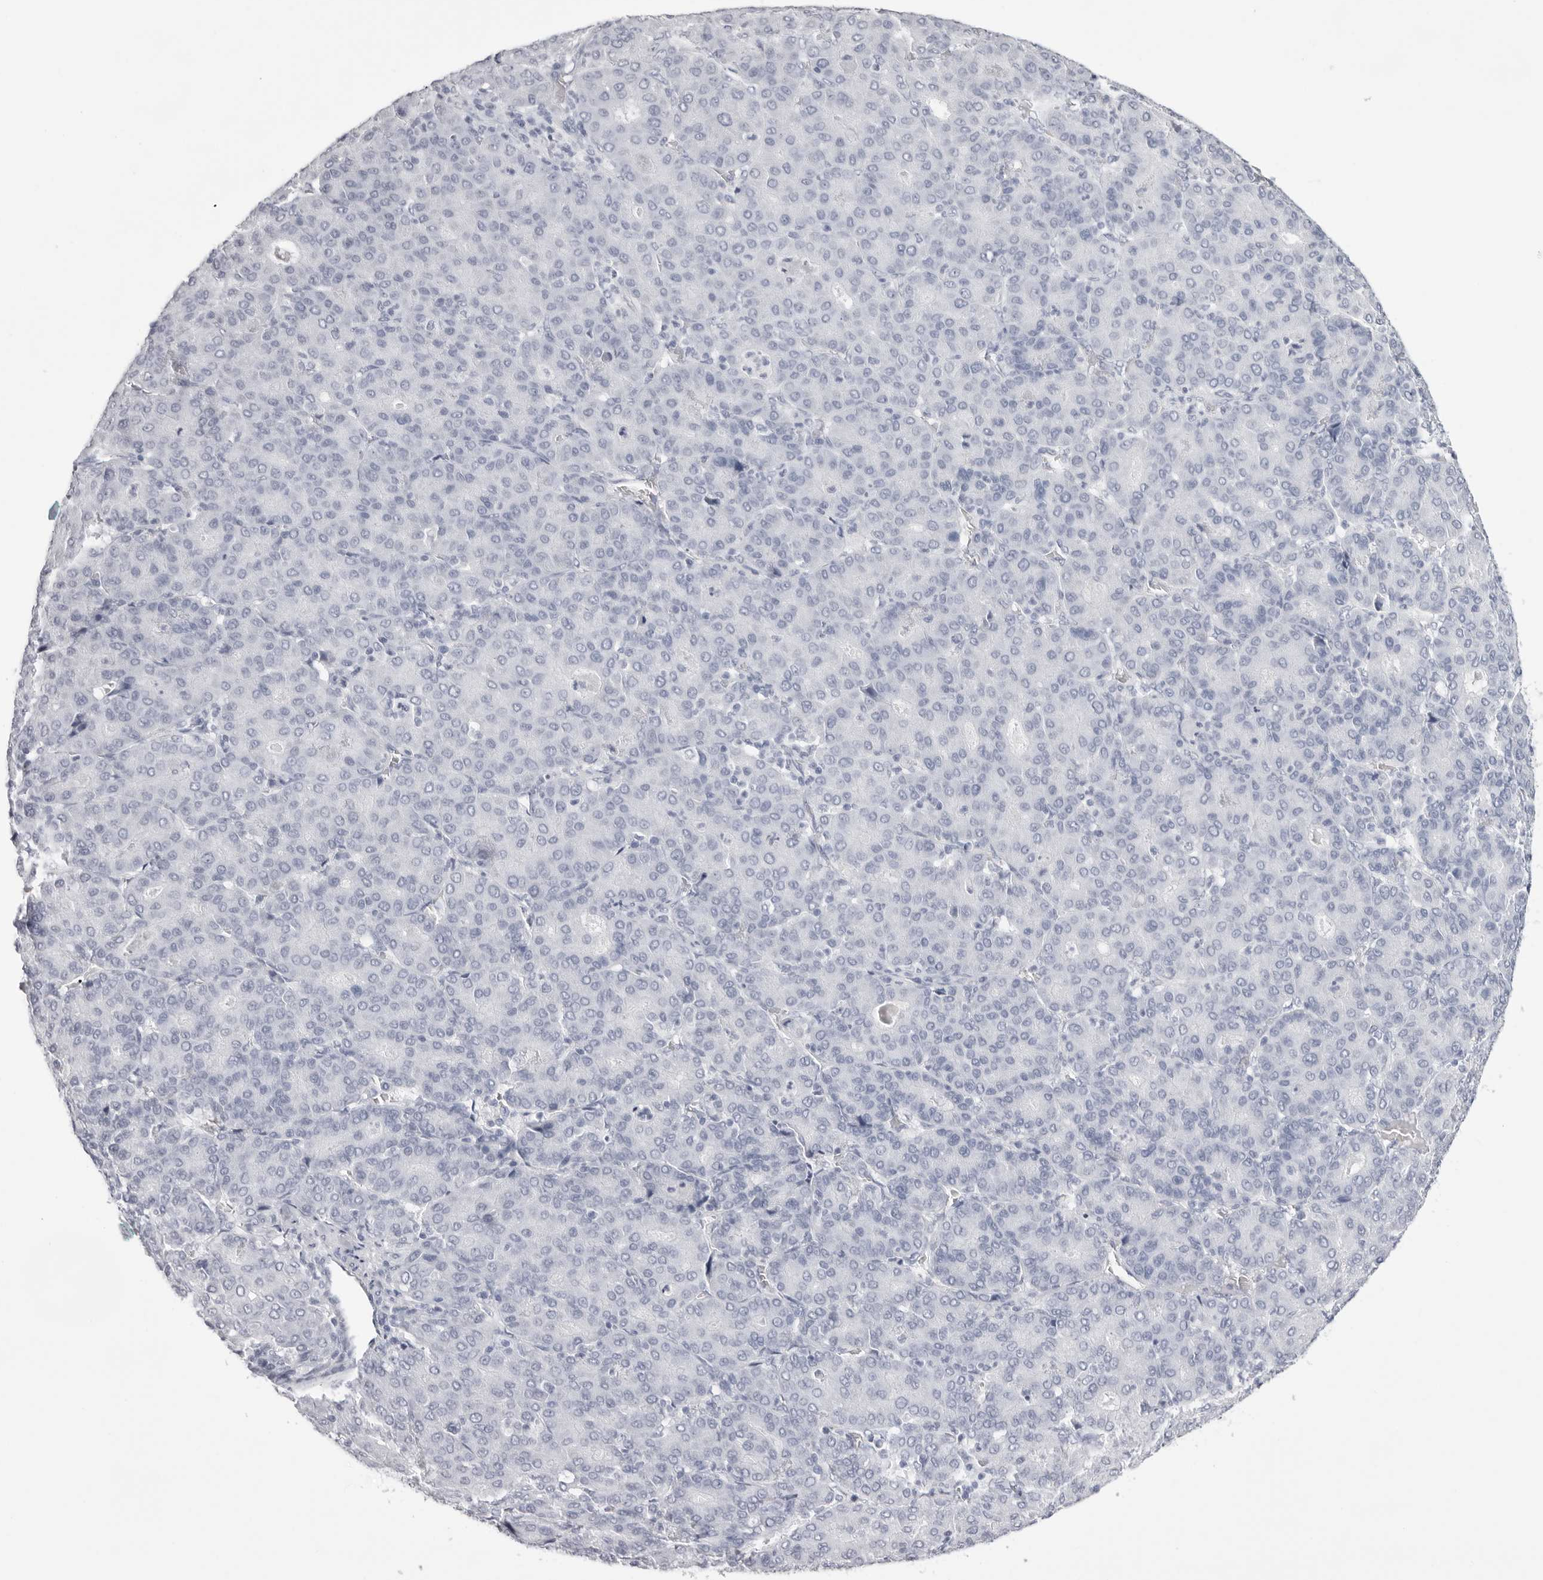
{"staining": {"intensity": "negative", "quantity": "none", "location": "none"}, "tissue": "liver cancer", "cell_type": "Tumor cells", "image_type": "cancer", "snomed": [{"axis": "morphology", "description": "Carcinoma, Hepatocellular, NOS"}, {"axis": "topography", "description": "Liver"}], "caption": "The micrograph displays no staining of tumor cells in liver cancer.", "gene": "TMOD4", "patient": {"sex": "male", "age": 65}}